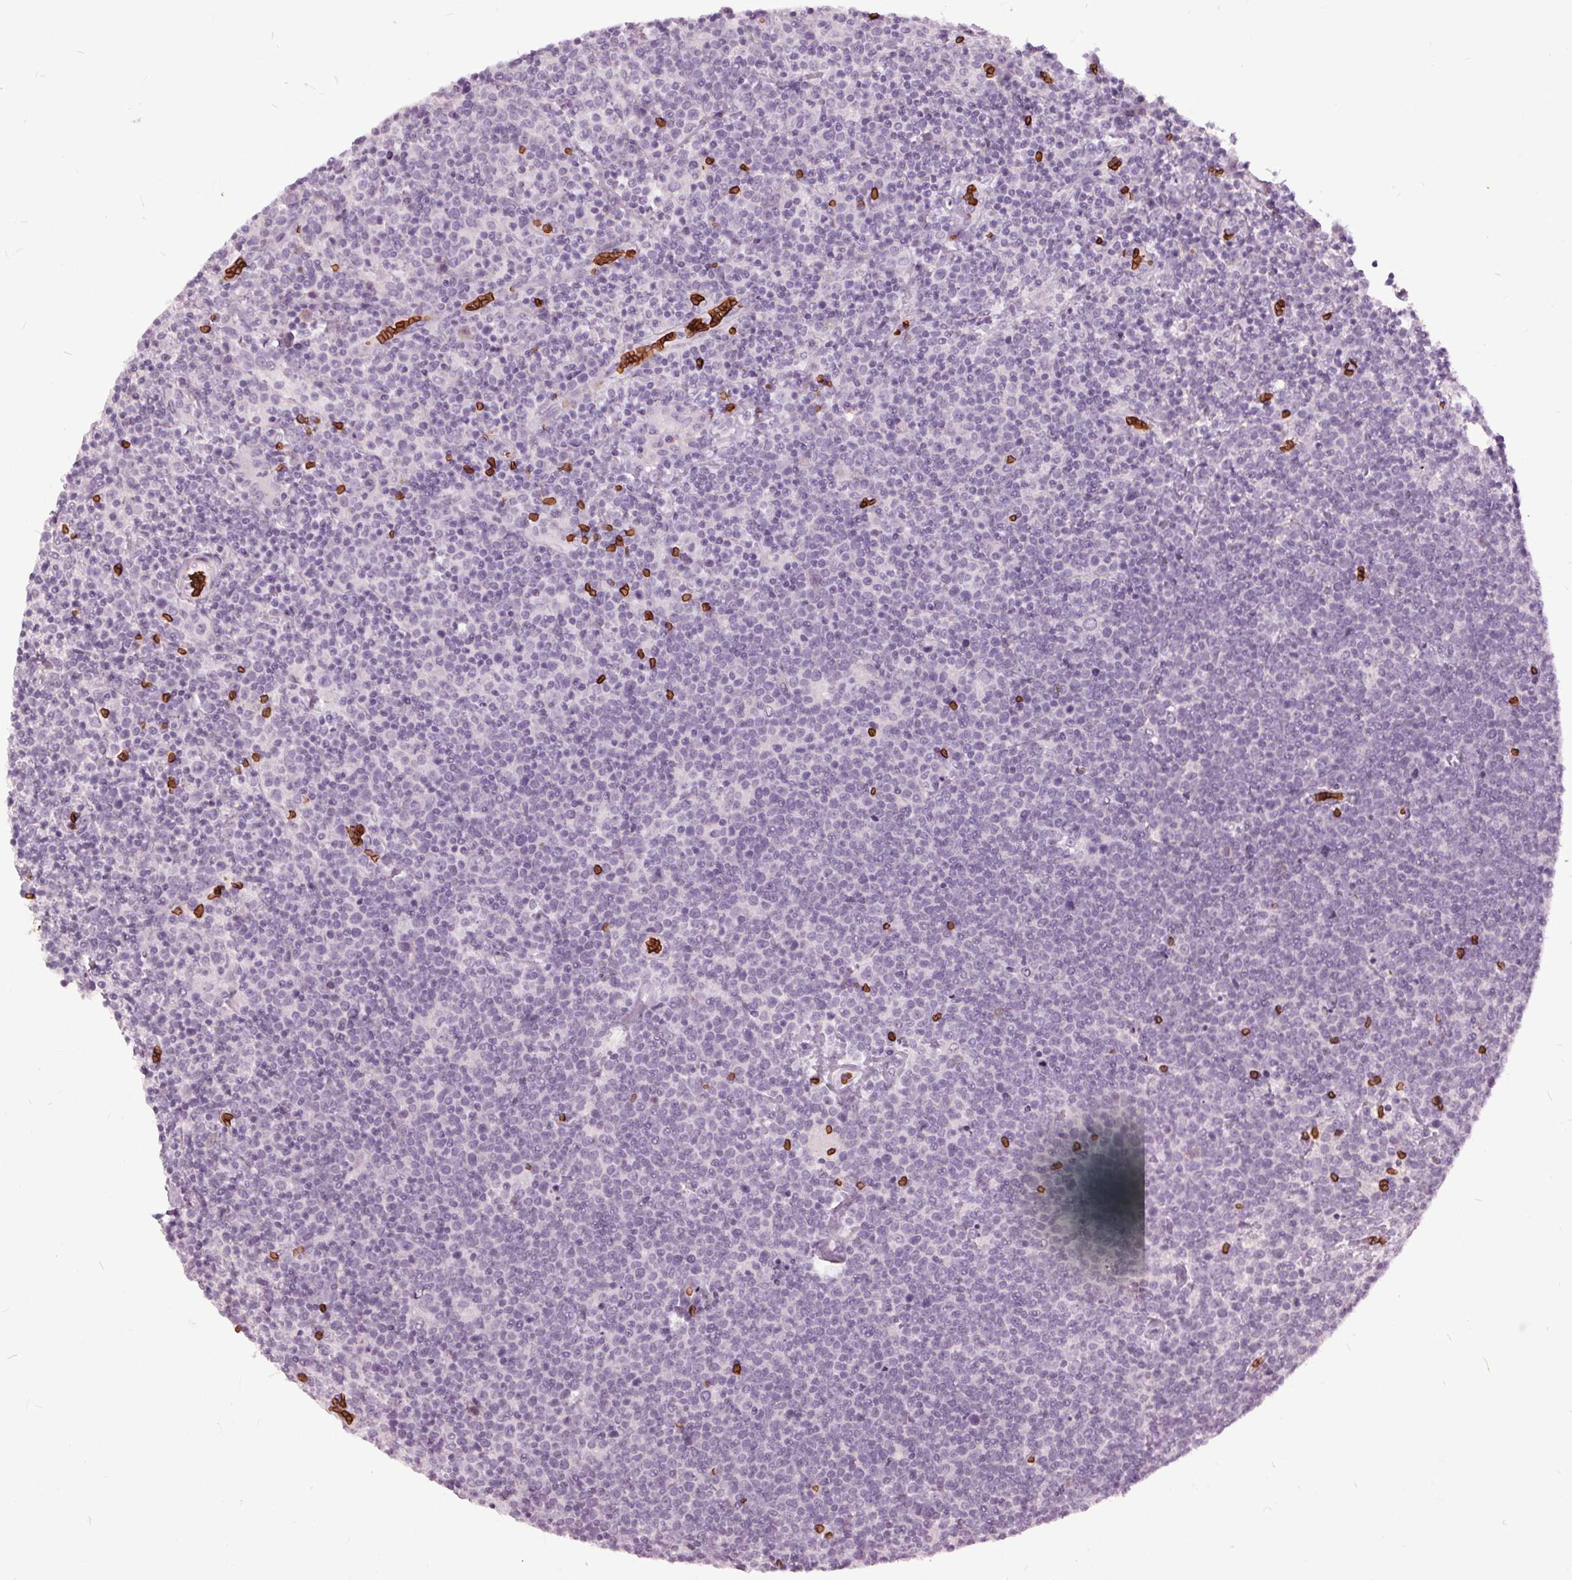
{"staining": {"intensity": "negative", "quantity": "none", "location": "none"}, "tissue": "lymphoma", "cell_type": "Tumor cells", "image_type": "cancer", "snomed": [{"axis": "morphology", "description": "Malignant lymphoma, non-Hodgkin's type, High grade"}, {"axis": "topography", "description": "Lymph node"}], "caption": "Protein analysis of high-grade malignant lymphoma, non-Hodgkin's type exhibits no significant staining in tumor cells.", "gene": "SLC4A1", "patient": {"sex": "male", "age": 61}}